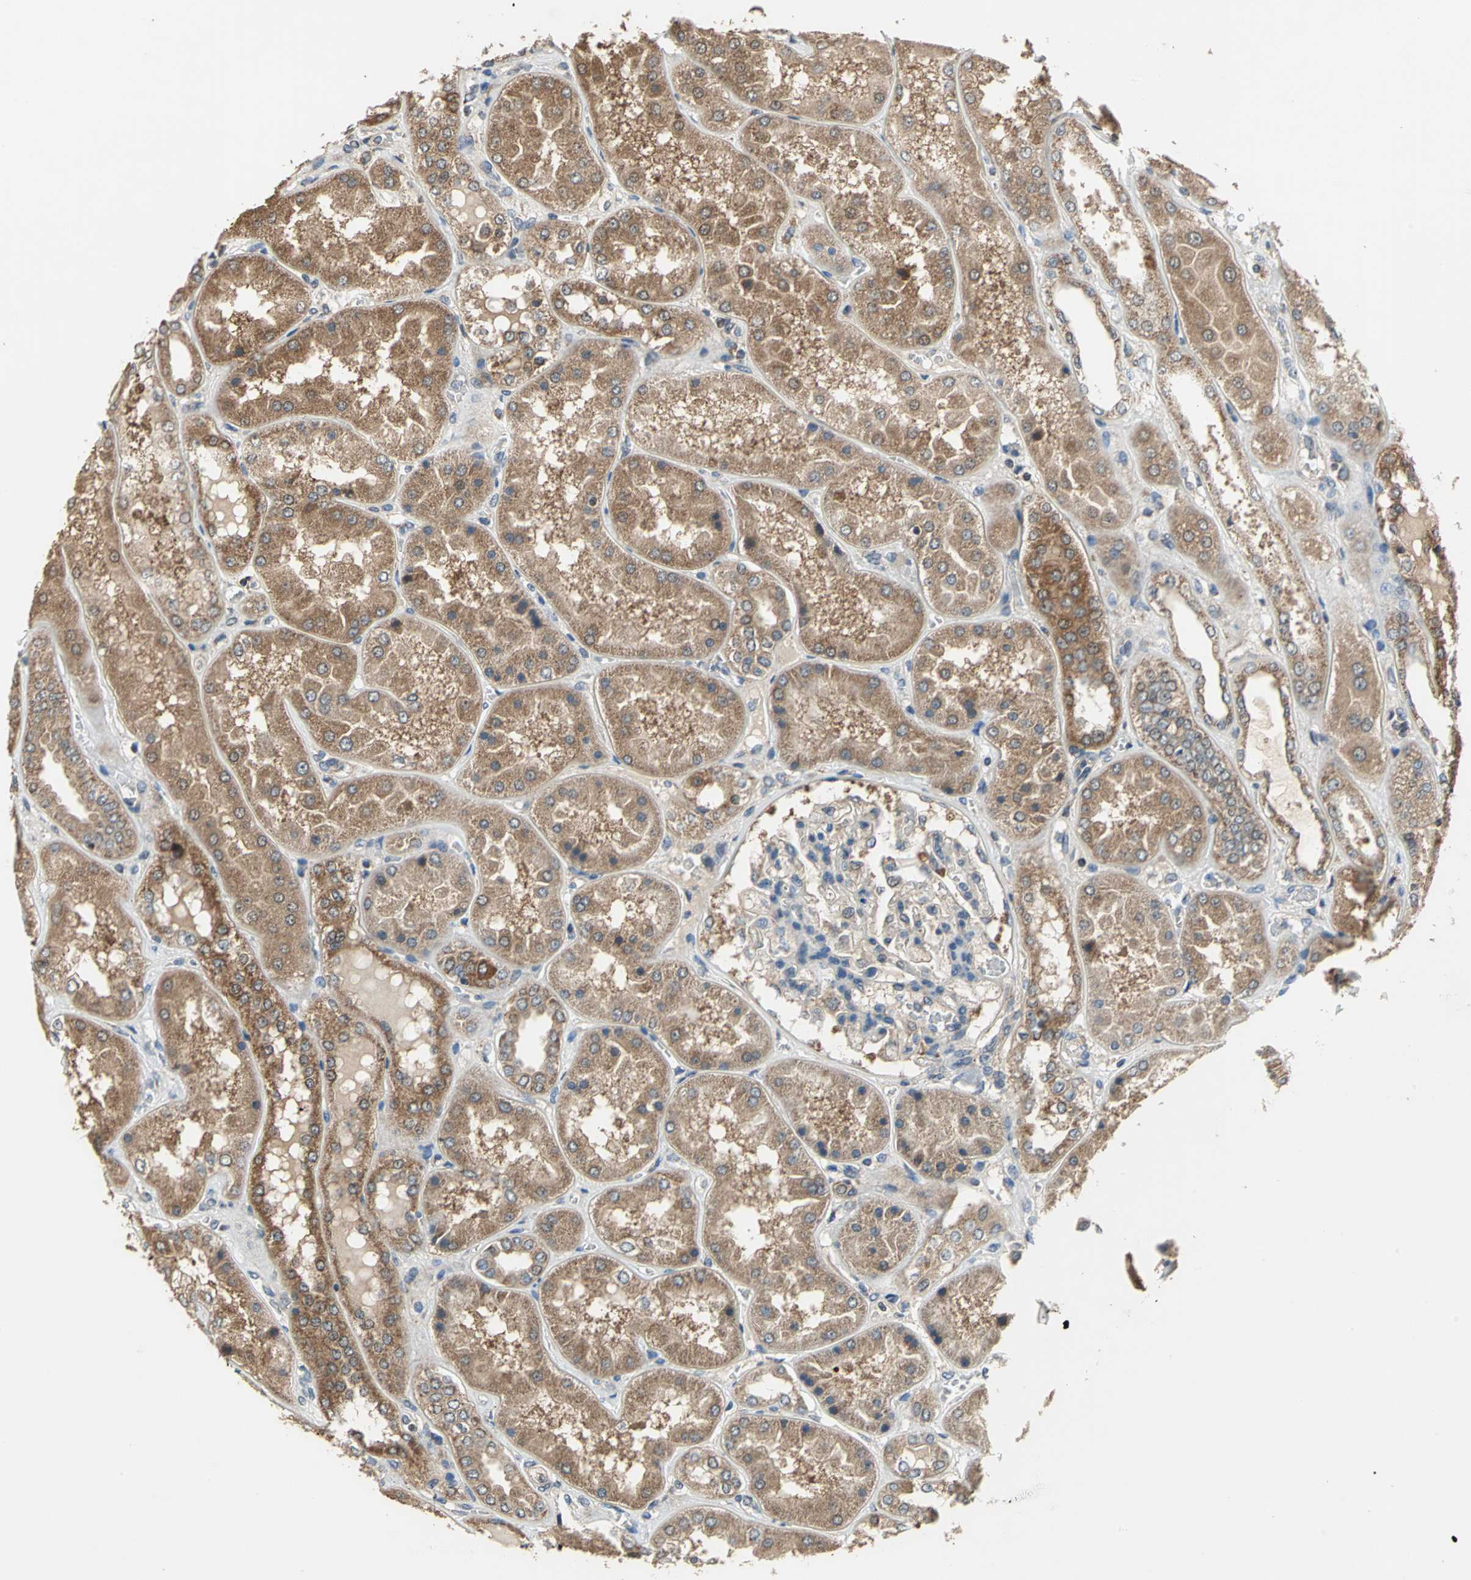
{"staining": {"intensity": "weak", "quantity": "<25%", "location": "cytoplasmic/membranous"}, "tissue": "kidney", "cell_type": "Cells in glomeruli", "image_type": "normal", "snomed": [{"axis": "morphology", "description": "Normal tissue, NOS"}, {"axis": "topography", "description": "Kidney"}], "caption": "Kidney stained for a protein using IHC exhibits no positivity cells in glomeruli.", "gene": "TRAK1", "patient": {"sex": "female", "age": 56}}